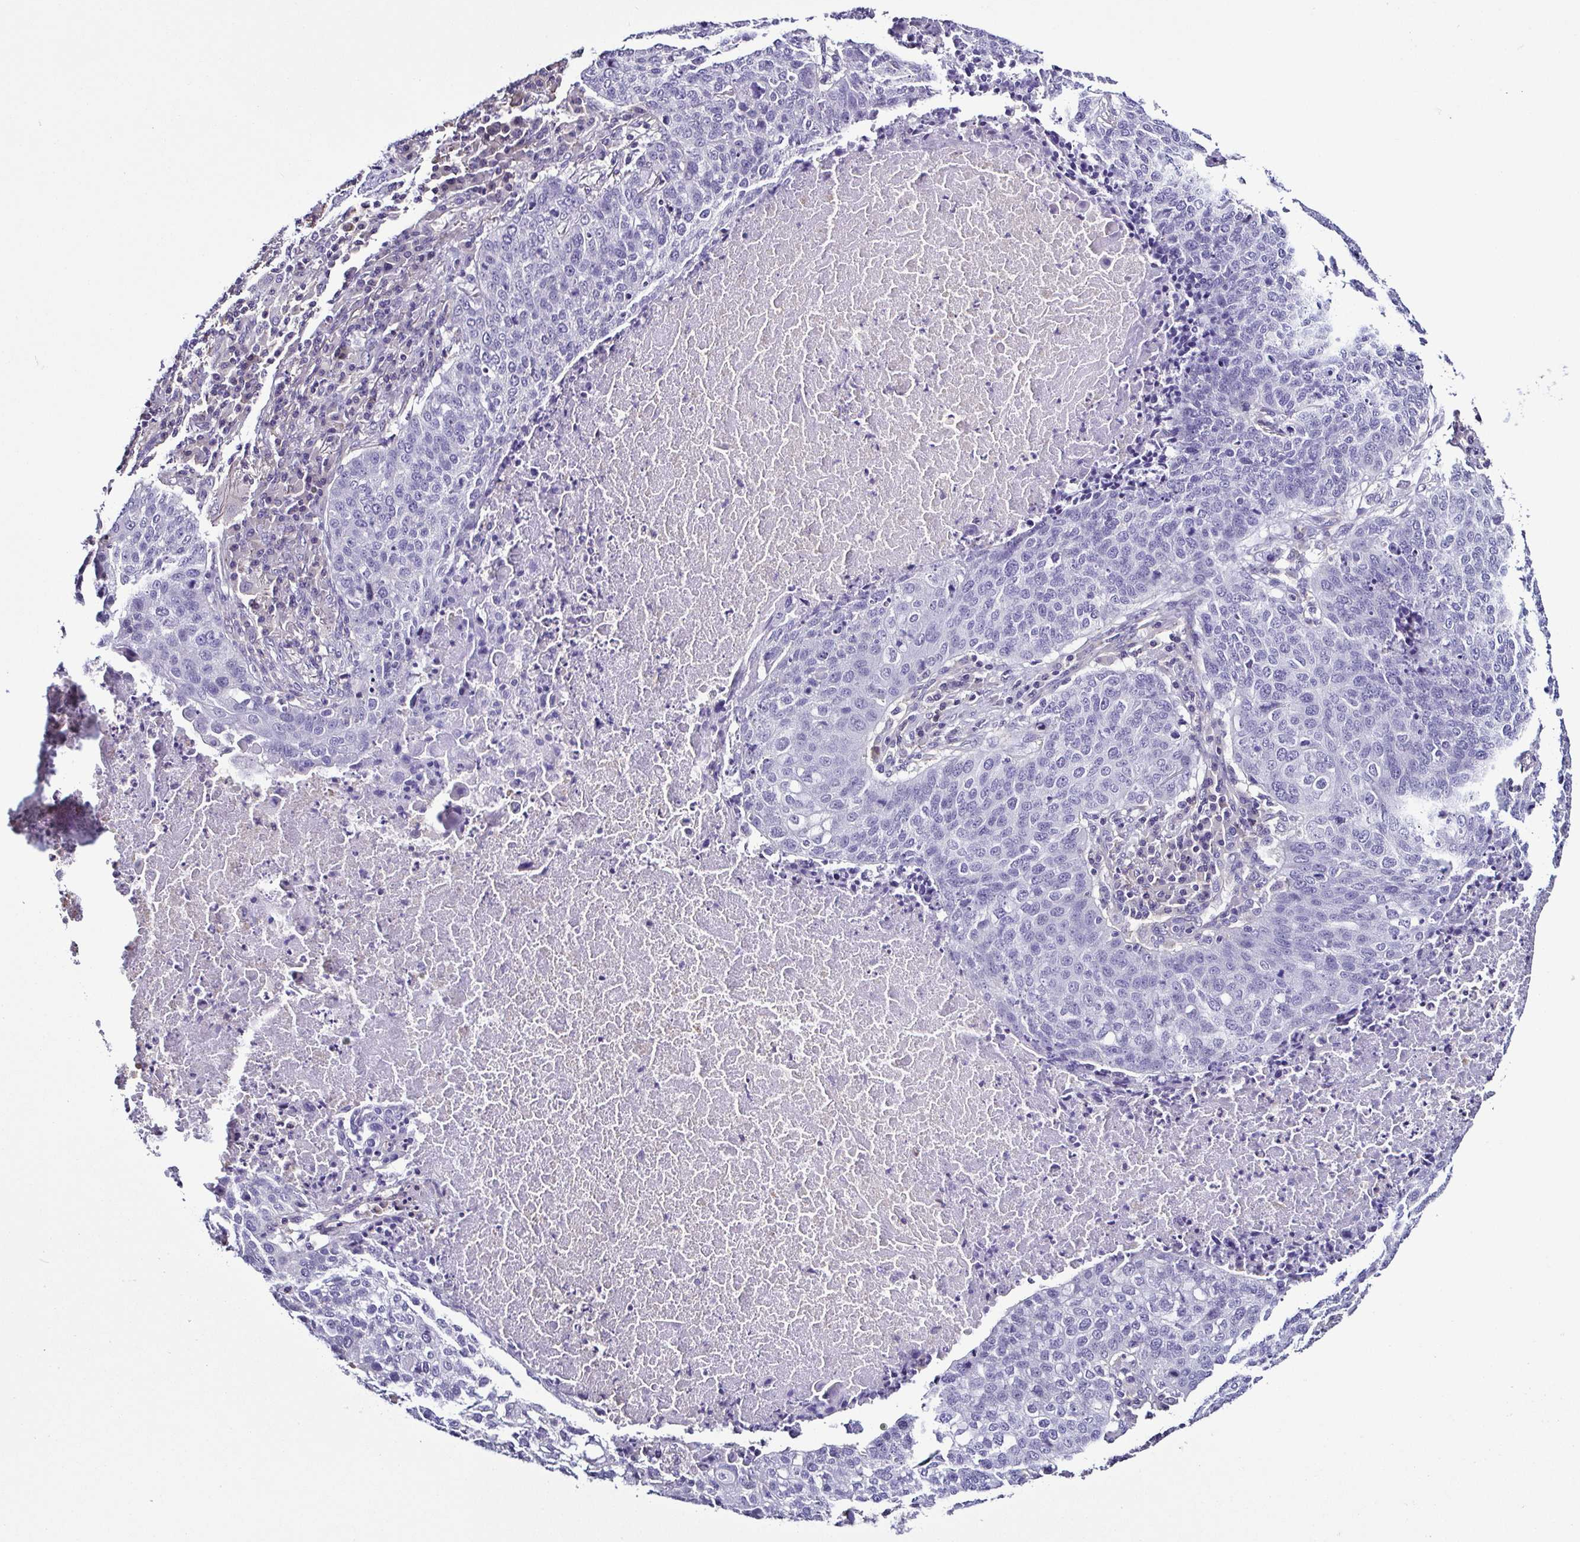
{"staining": {"intensity": "negative", "quantity": "none", "location": "none"}, "tissue": "lung cancer", "cell_type": "Tumor cells", "image_type": "cancer", "snomed": [{"axis": "morphology", "description": "Squamous cell carcinoma, NOS"}, {"axis": "topography", "description": "Lung"}], "caption": "This is an immunohistochemistry histopathology image of squamous cell carcinoma (lung). There is no positivity in tumor cells.", "gene": "TNNT2", "patient": {"sex": "male", "age": 63}}